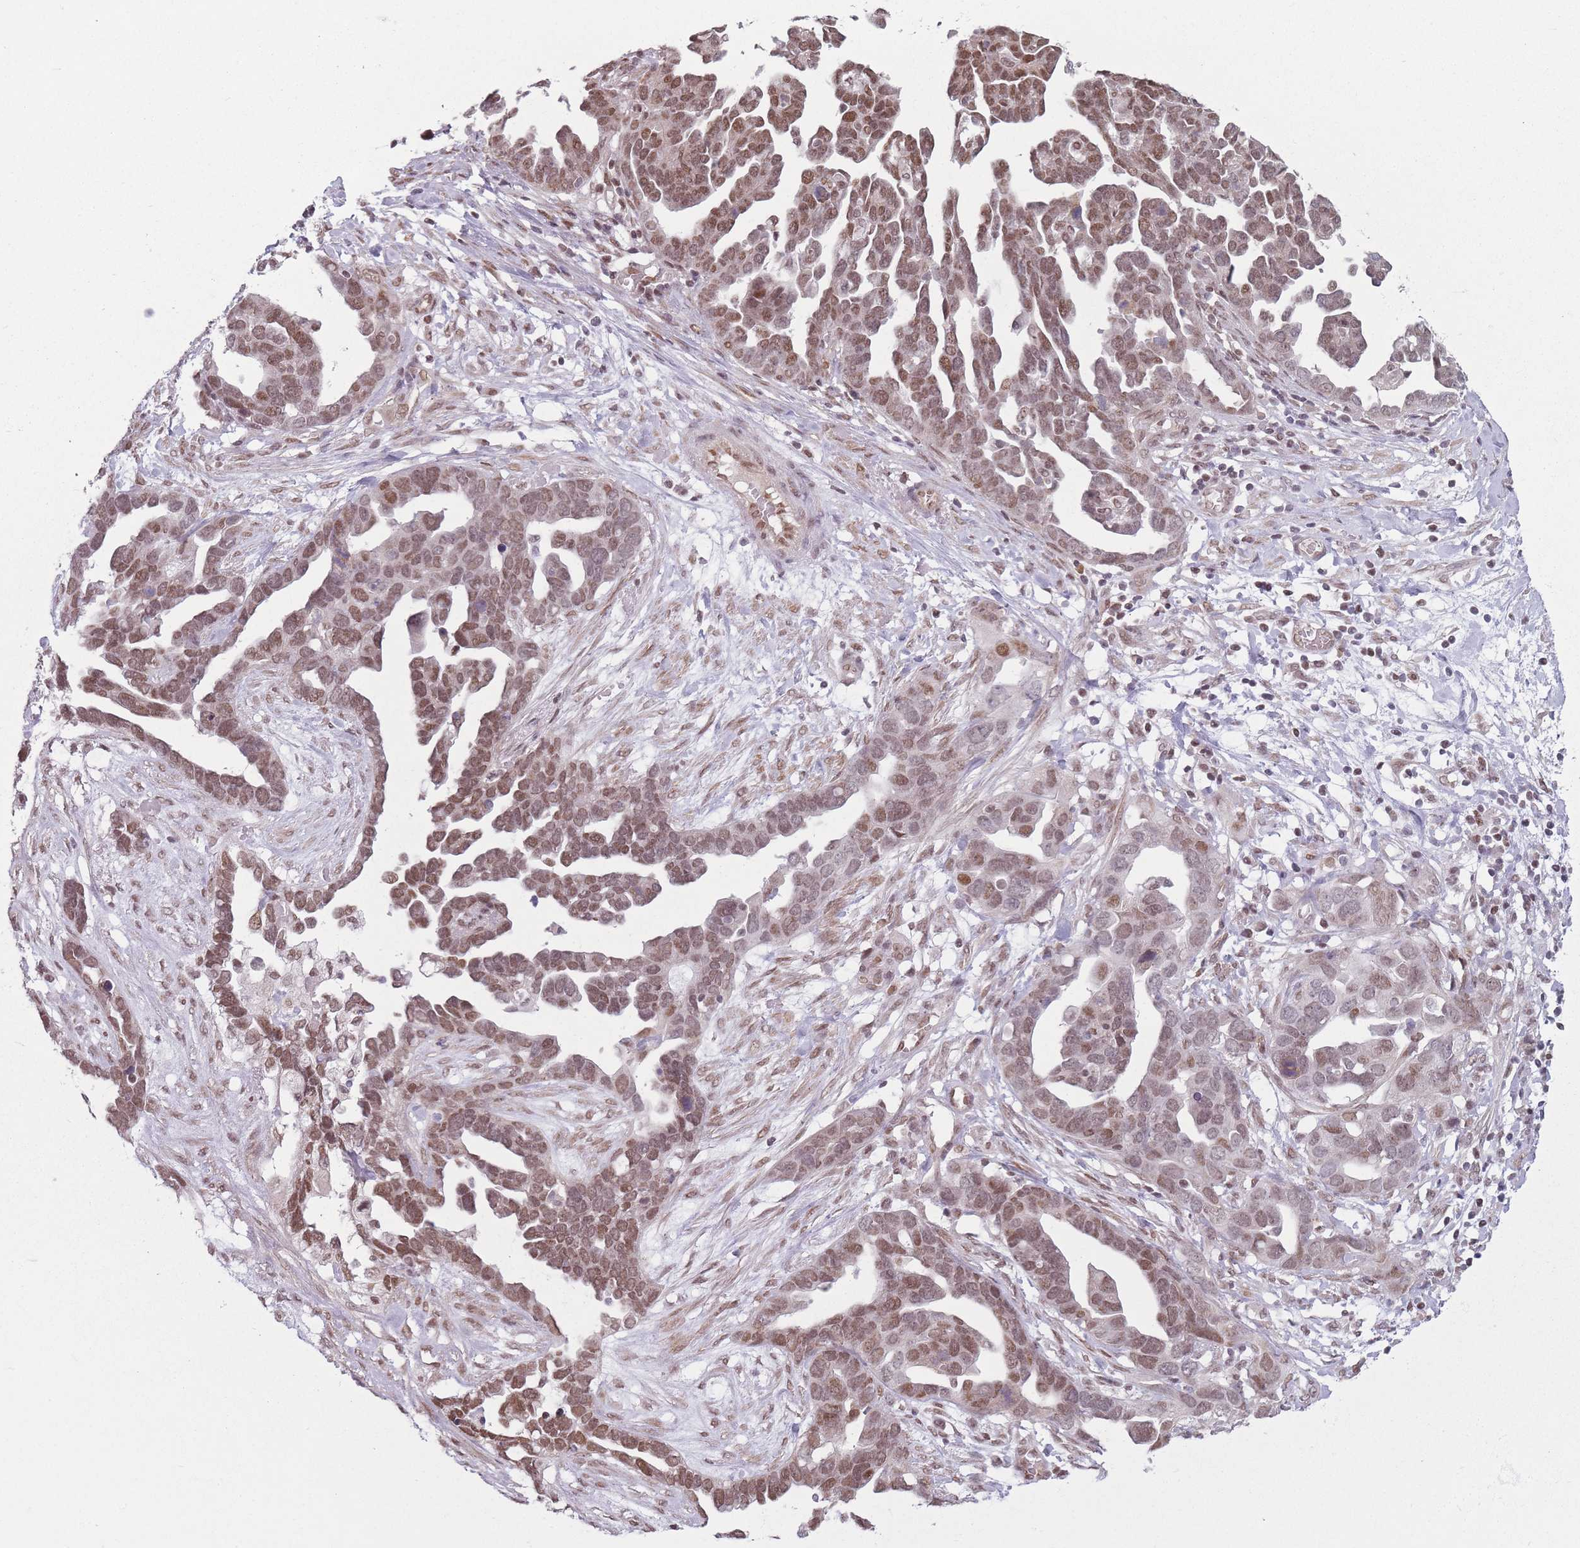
{"staining": {"intensity": "moderate", "quantity": ">75%", "location": "nuclear"}, "tissue": "ovarian cancer", "cell_type": "Tumor cells", "image_type": "cancer", "snomed": [{"axis": "morphology", "description": "Cystadenocarcinoma, serous, NOS"}, {"axis": "topography", "description": "Ovary"}], "caption": "A histopathology image of human ovarian cancer stained for a protein displays moderate nuclear brown staining in tumor cells.", "gene": "SH3BGRL2", "patient": {"sex": "female", "age": 54}}